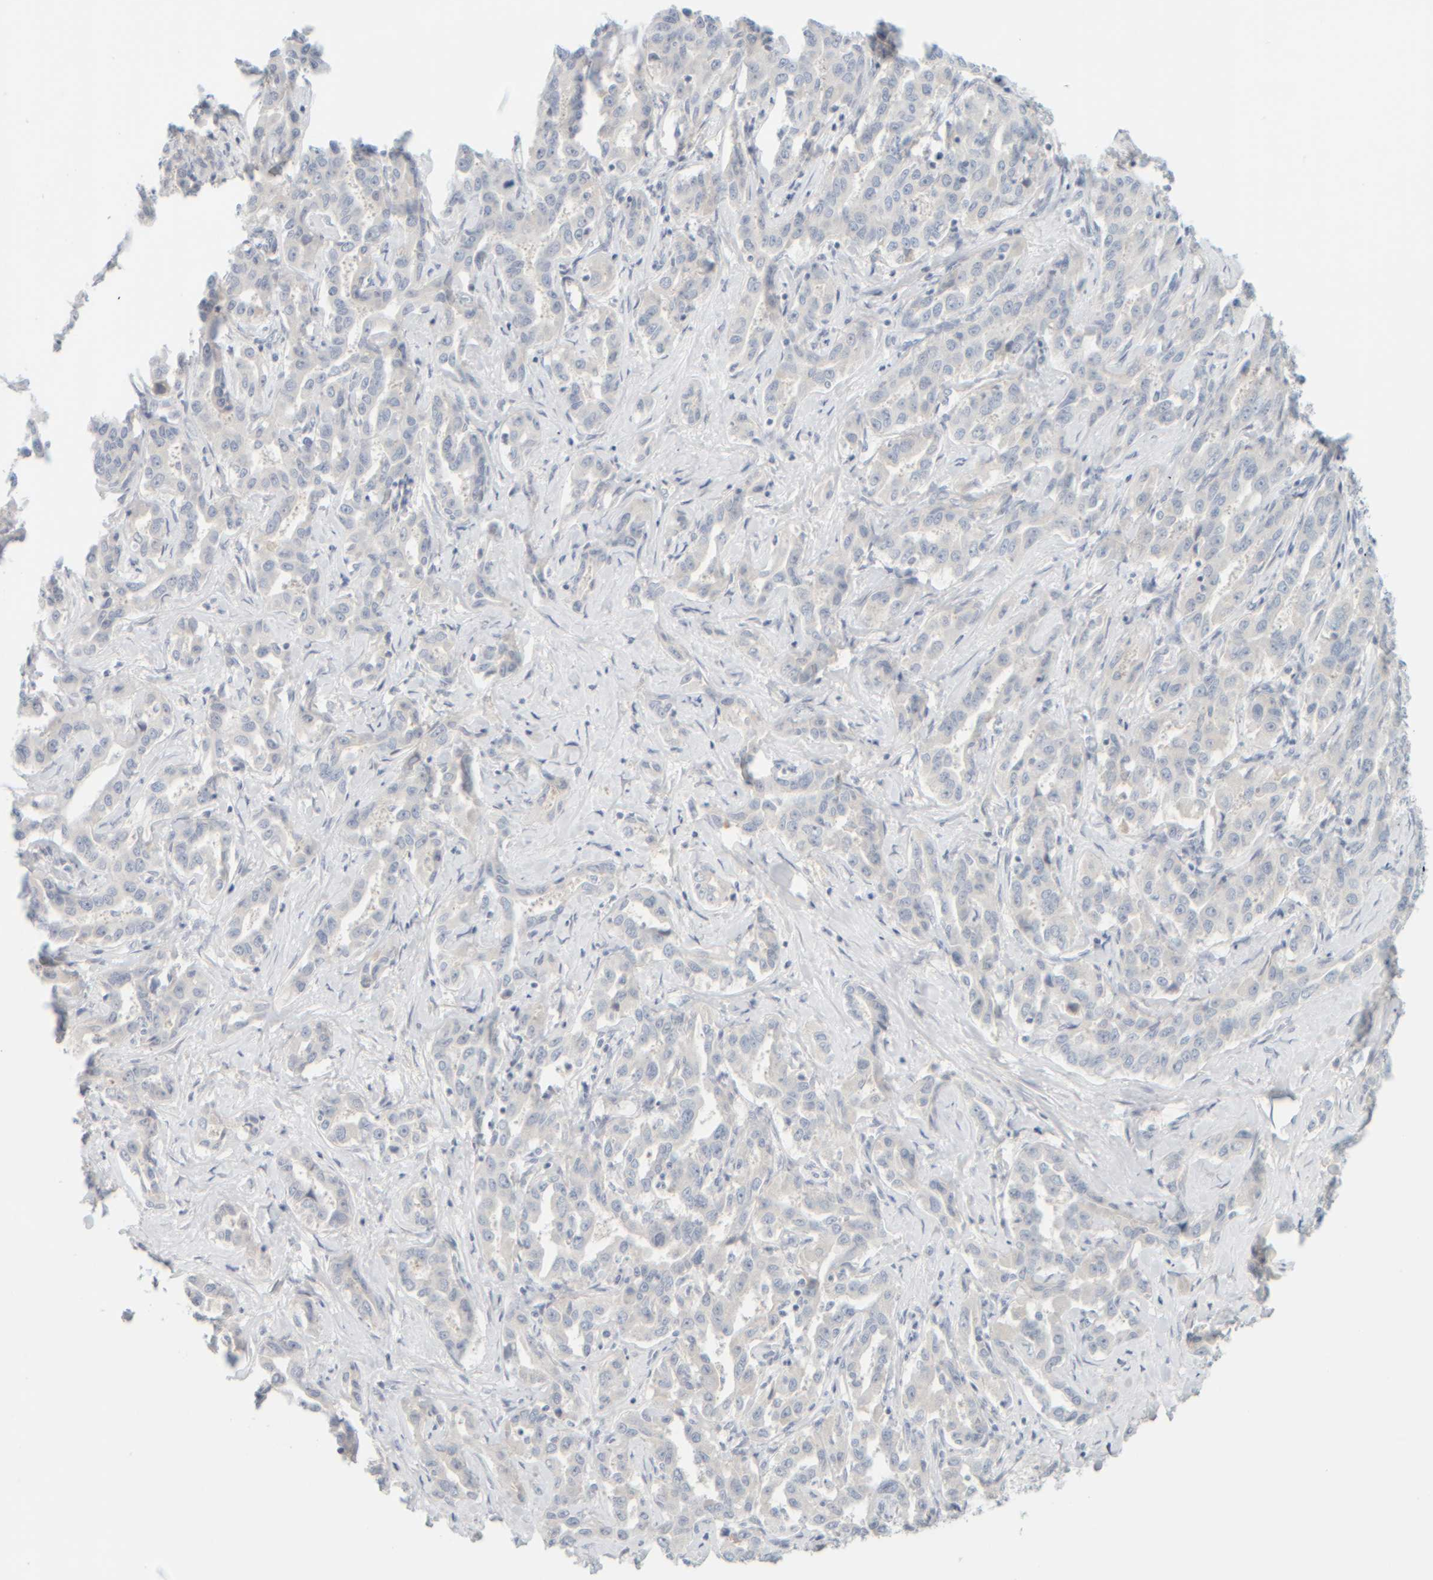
{"staining": {"intensity": "negative", "quantity": "none", "location": "none"}, "tissue": "liver cancer", "cell_type": "Tumor cells", "image_type": "cancer", "snomed": [{"axis": "morphology", "description": "Cholangiocarcinoma"}, {"axis": "topography", "description": "Liver"}], "caption": "This is an IHC histopathology image of cholangiocarcinoma (liver). There is no staining in tumor cells.", "gene": "PTGES3L-AARSD1", "patient": {"sex": "male", "age": 59}}